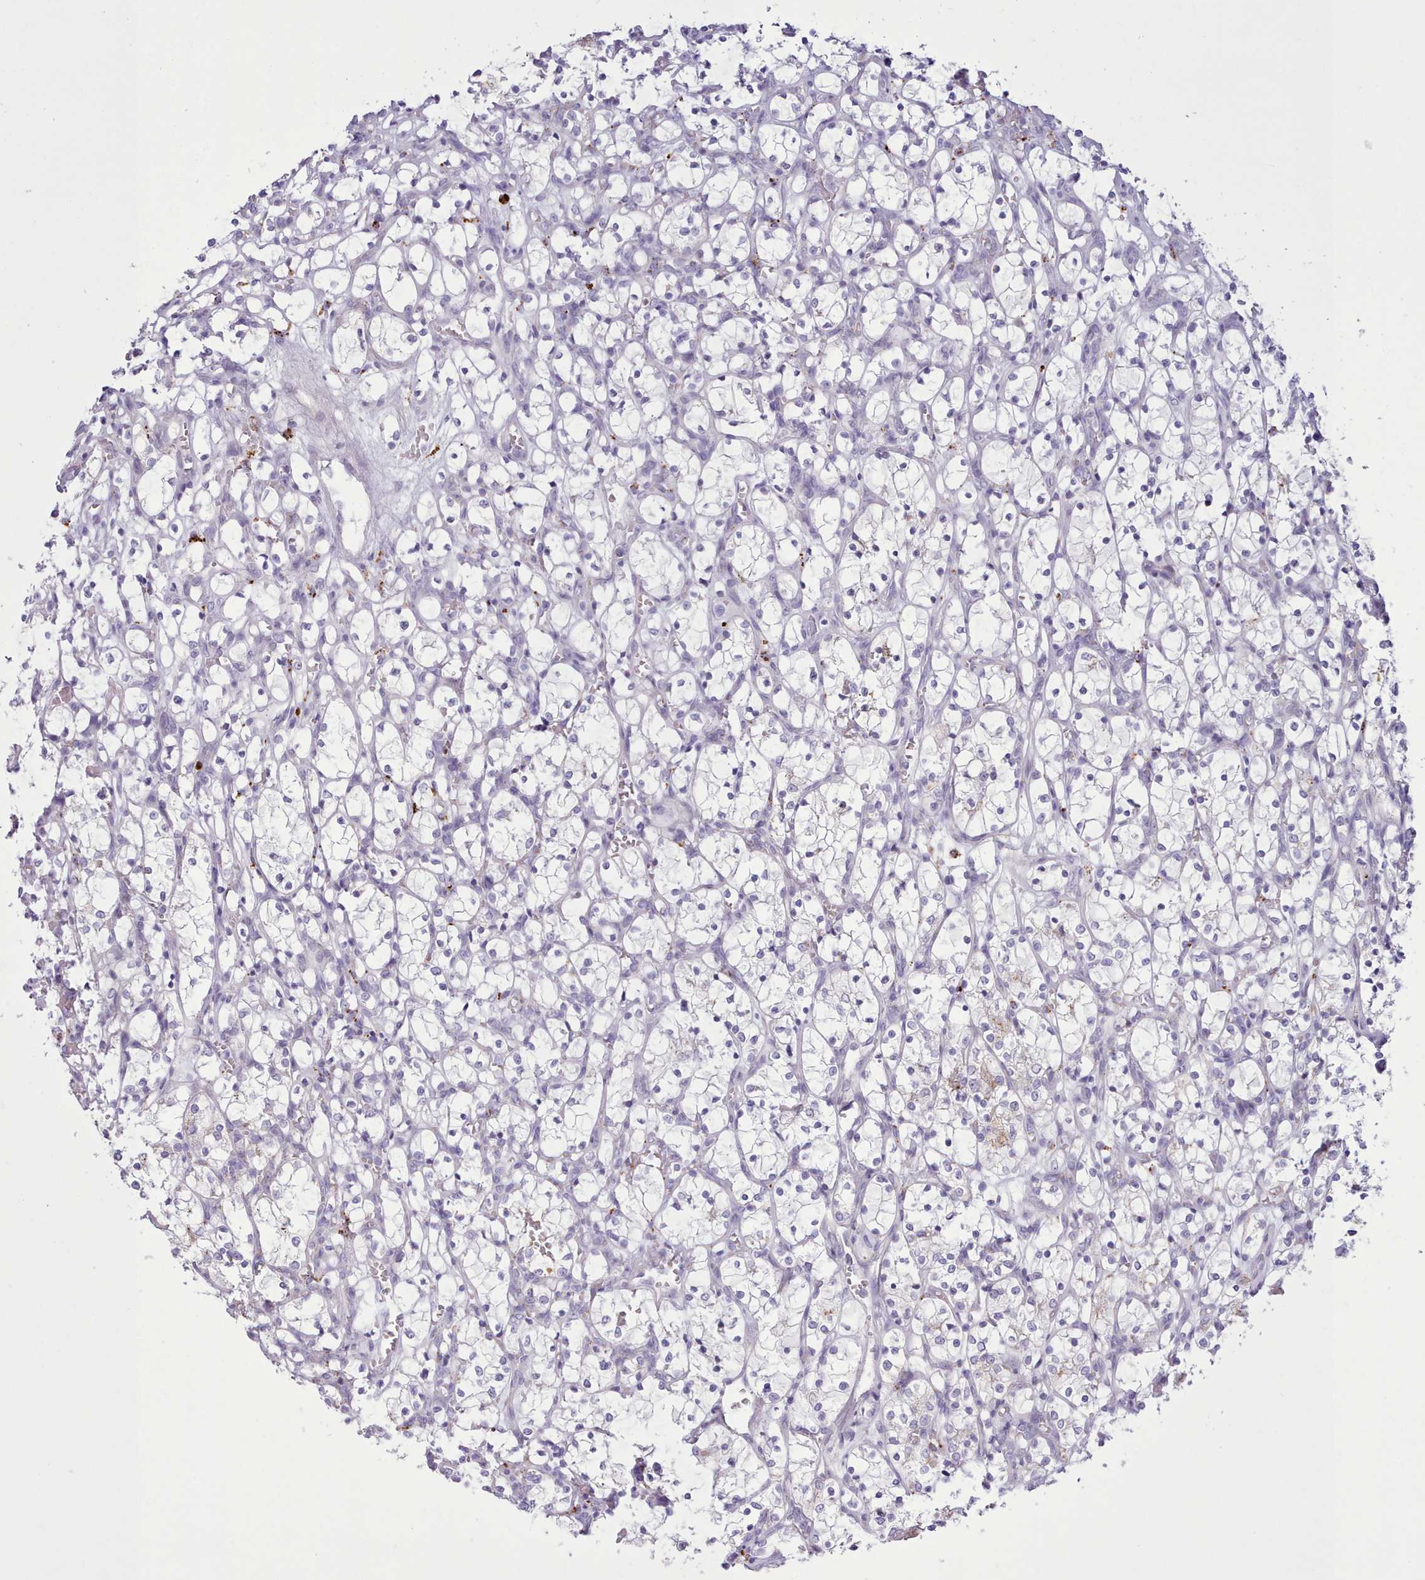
{"staining": {"intensity": "negative", "quantity": "none", "location": "none"}, "tissue": "renal cancer", "cell_type": "Tumor cells", "image_type": "cancer", "snomed": [{"axis": "morphology", "description": "Adenocarcinoma, NOS"}, {"axis": "topography", "description": "Kidney"}], "caption": "Immunohistochemistry image of neoplastic tissue: human adenocarcinoma (renal) stained with DAB displays no significant protein positivity in tumor cells. The staining was performed using DAB to visualize the protein expression in brown, while the nuclei were stained in blue with hematoxylin (Magnification: 20x).", "gene": "SRD5A1", "patient": {"sex": "female", "age": 69}}